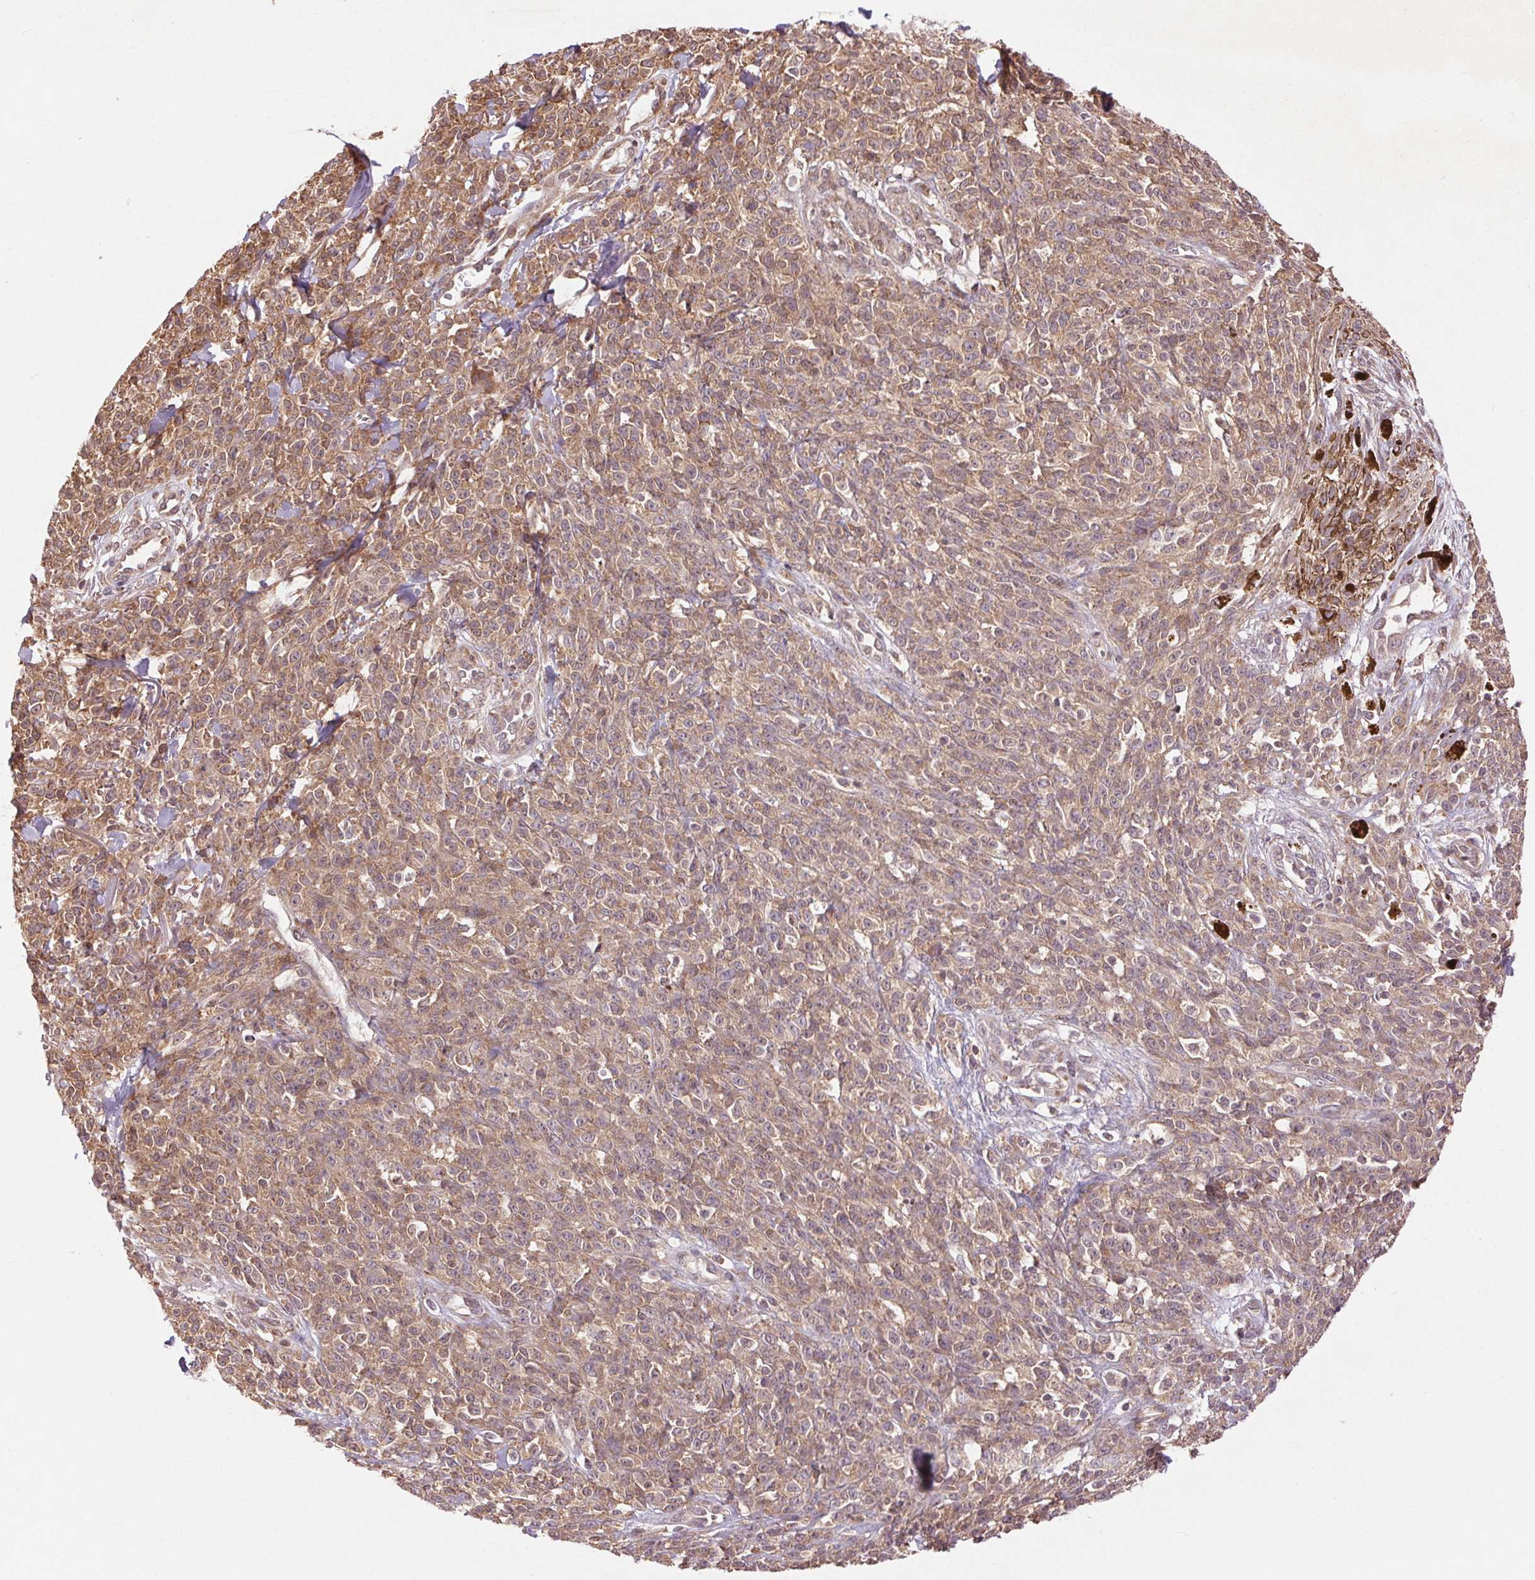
{"staining": {"intensity": "weak", "quantity": ">75%", "location": "cytoplasmic/membranous"}, "tissue": "melanoma", "cell_type": "Tumor cells", "image_type": "cancer", "snomed": [{"axis": "morphology", "description": "Malignant melanoma, NOS"}, {"axis": "topography", "description": "Skin"}, {"axis": "topography", "description": "Skin of trunk"}], "caption": "The histopathology image reveals a brown stain indicating the presence of a protein in the cytoplasmic/membranous of tumor cells in malignant melanoma.", "gene": "BTF3L4", "patient": {"sex": "male", "age": 74}}